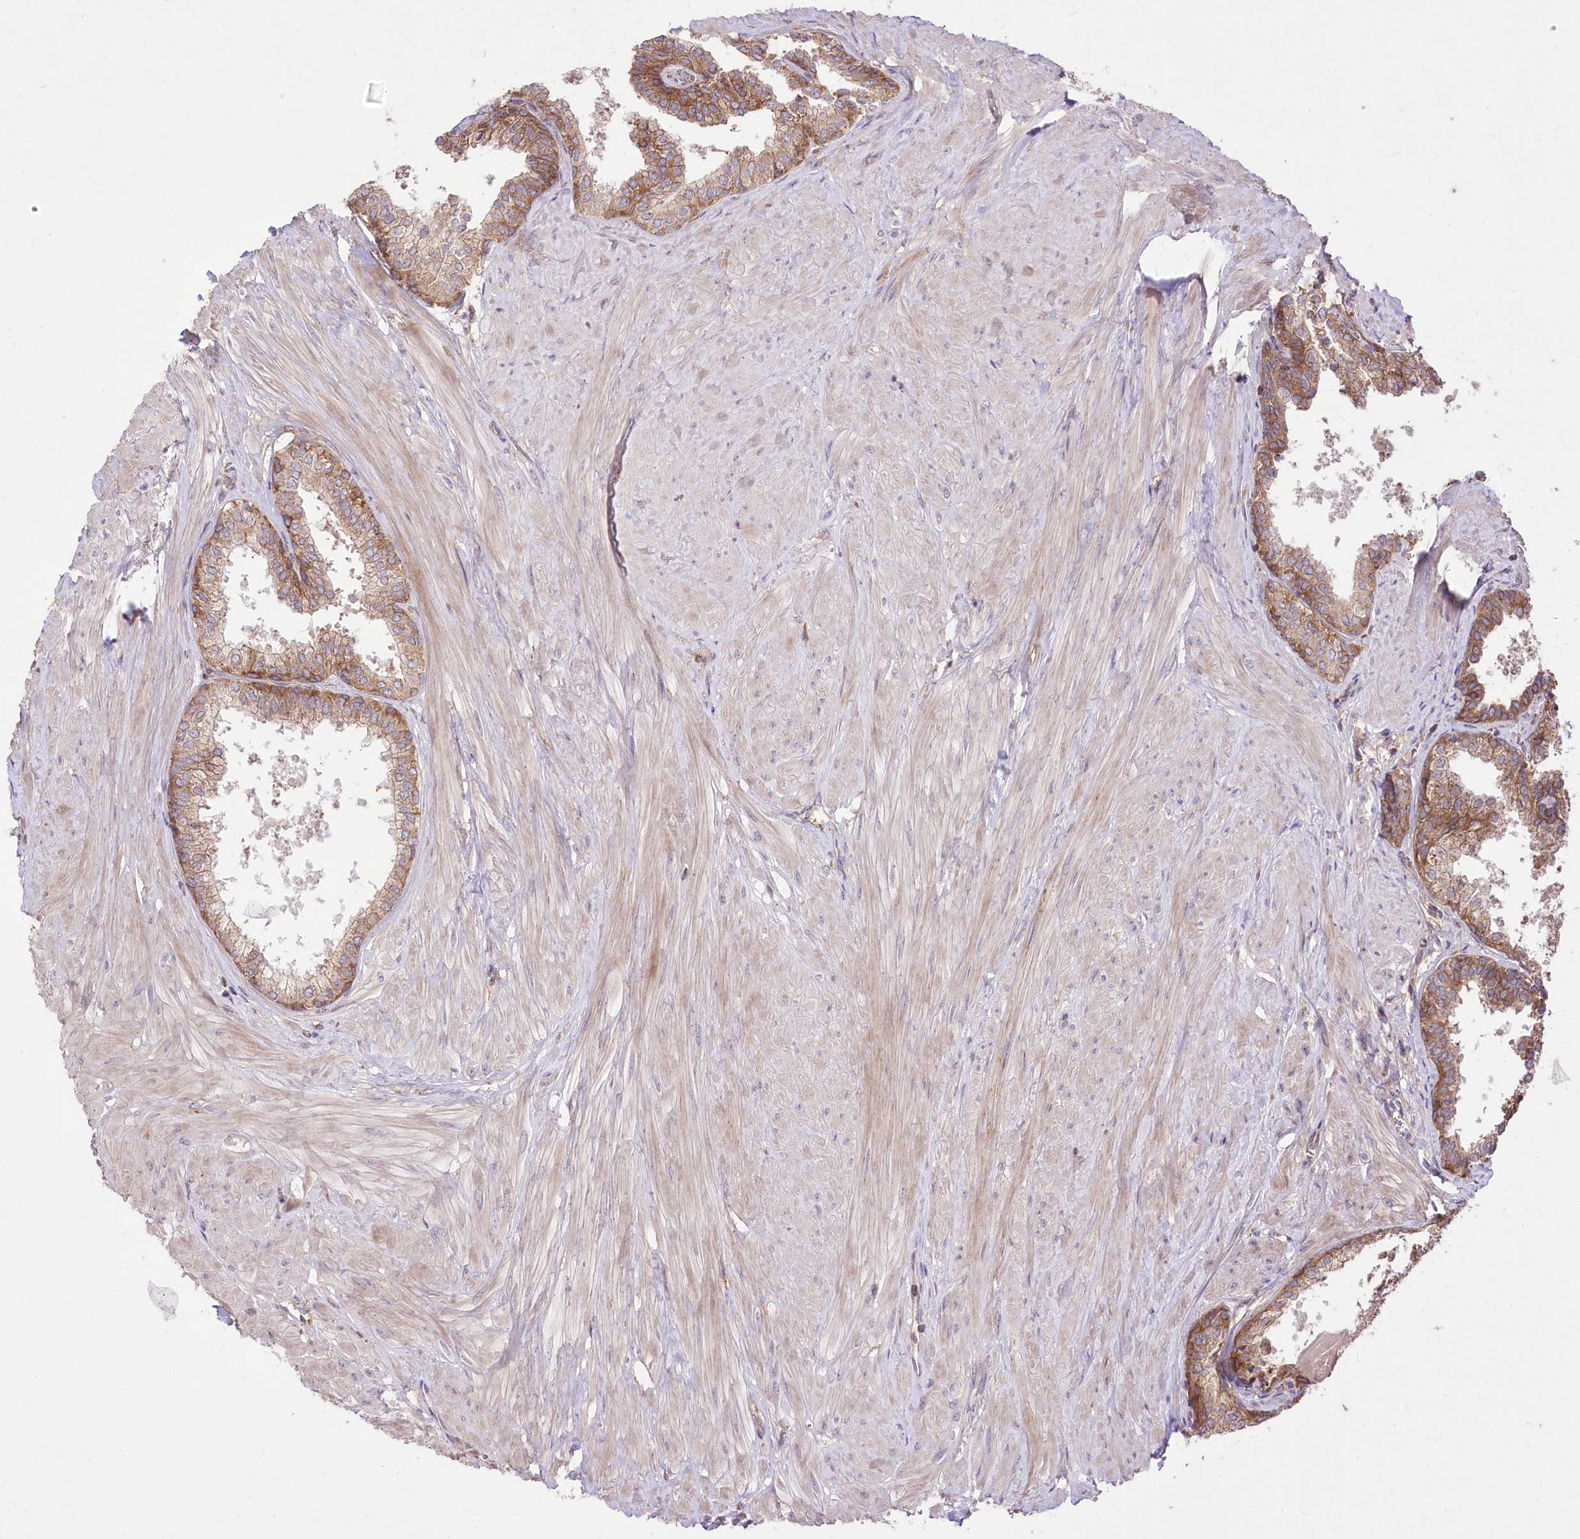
{"staining": {"intensity": "strong", "quantity": ">75%", "location": "cytoplasmic/membranous"}, "tissue": "prostate", "cell_type": "Glandular cells", "image_type": "normal", "snomed": [{"axis": "morphology", "description": "Normal tissue, NOS"}, {"axis": "topography", "description": "Prostate"}], "caption": "Immunohistochemistry (DAB (3,3'-diaminobenzidine)) staining of normal human prostate displays strong cytoplasmic/membranous protein expression in approximately >75% of glandular cells. The protein of interest is stained brown, and the nuclei are stained in blue (DAB (3,3'-diaminobenzidine) IHC with brightfield microscopy, high magnification).", "gene": "XYLB", "patient": {"sex": "male", "age": 48}}